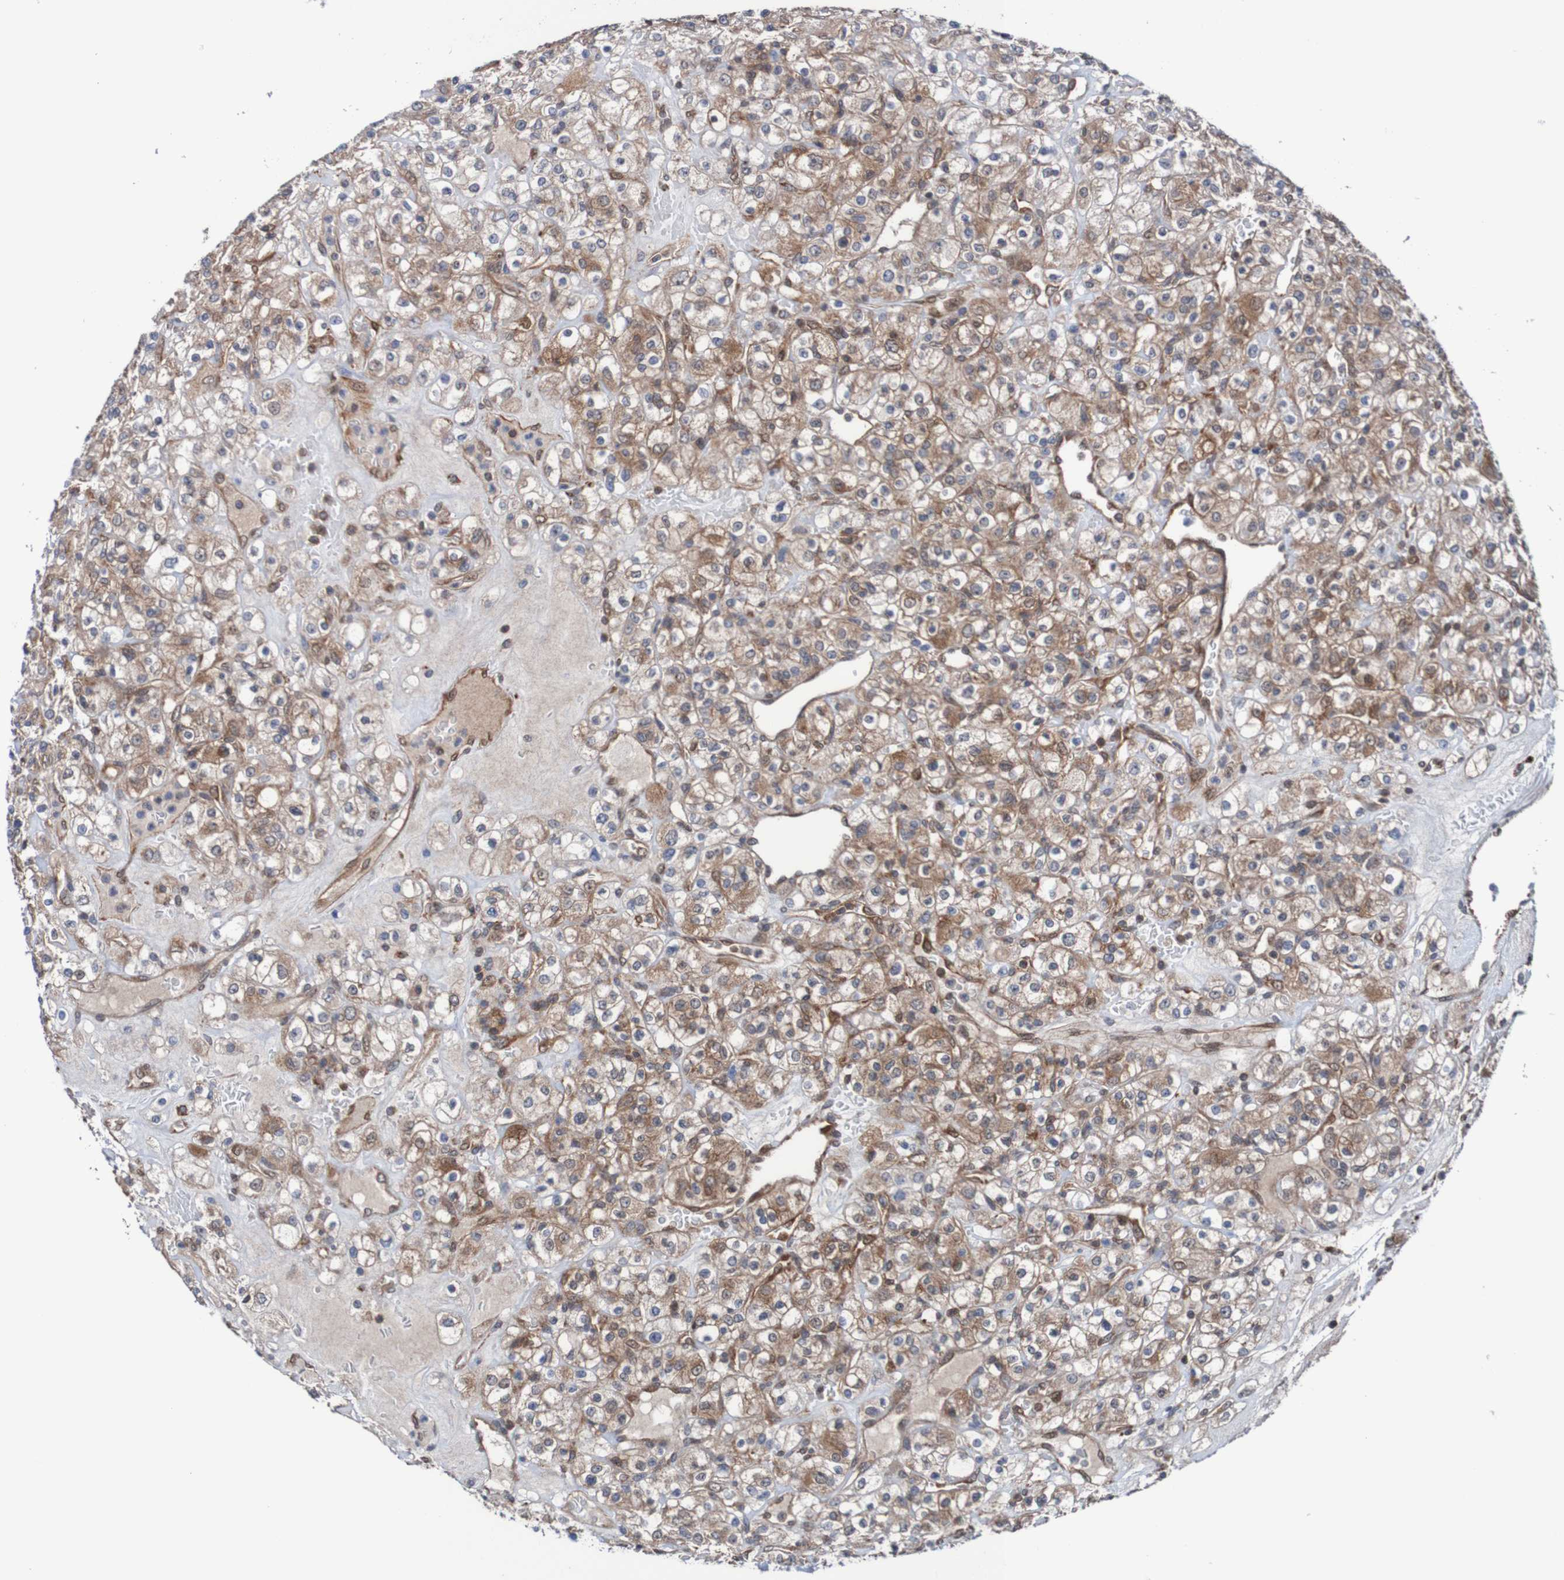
{"staining": {"intensity": "moderate", "quantity": ">75%", "location": "cytoplasmic/membranous"}, "tissue": "renal cancer", "cell_type": "Tumor cells", "image_type": "cancer", "snomed": [{"axis": "morphology", "description": "Normal tissue, NOS"}, {"axis": "morphology", "description": "Adenocarcinoma, NOS"}, {"axis": "topography", "description": "Kidney"}], "caption": "DAB (3,3'-diaminobenzidine) immunohistochemical staining of human renal adenocarcinoma displays moderate cytoplasmic/membranous protein staining in about >75% of tumor cells. (Stains: DAB (3,3'-diaminobenzidine) in brown, nuclei in blue, Microscopy: brightfield microscopy at high magnification).", "gene": "RIGI", "patient": {"sex": "female", "age": 72}}